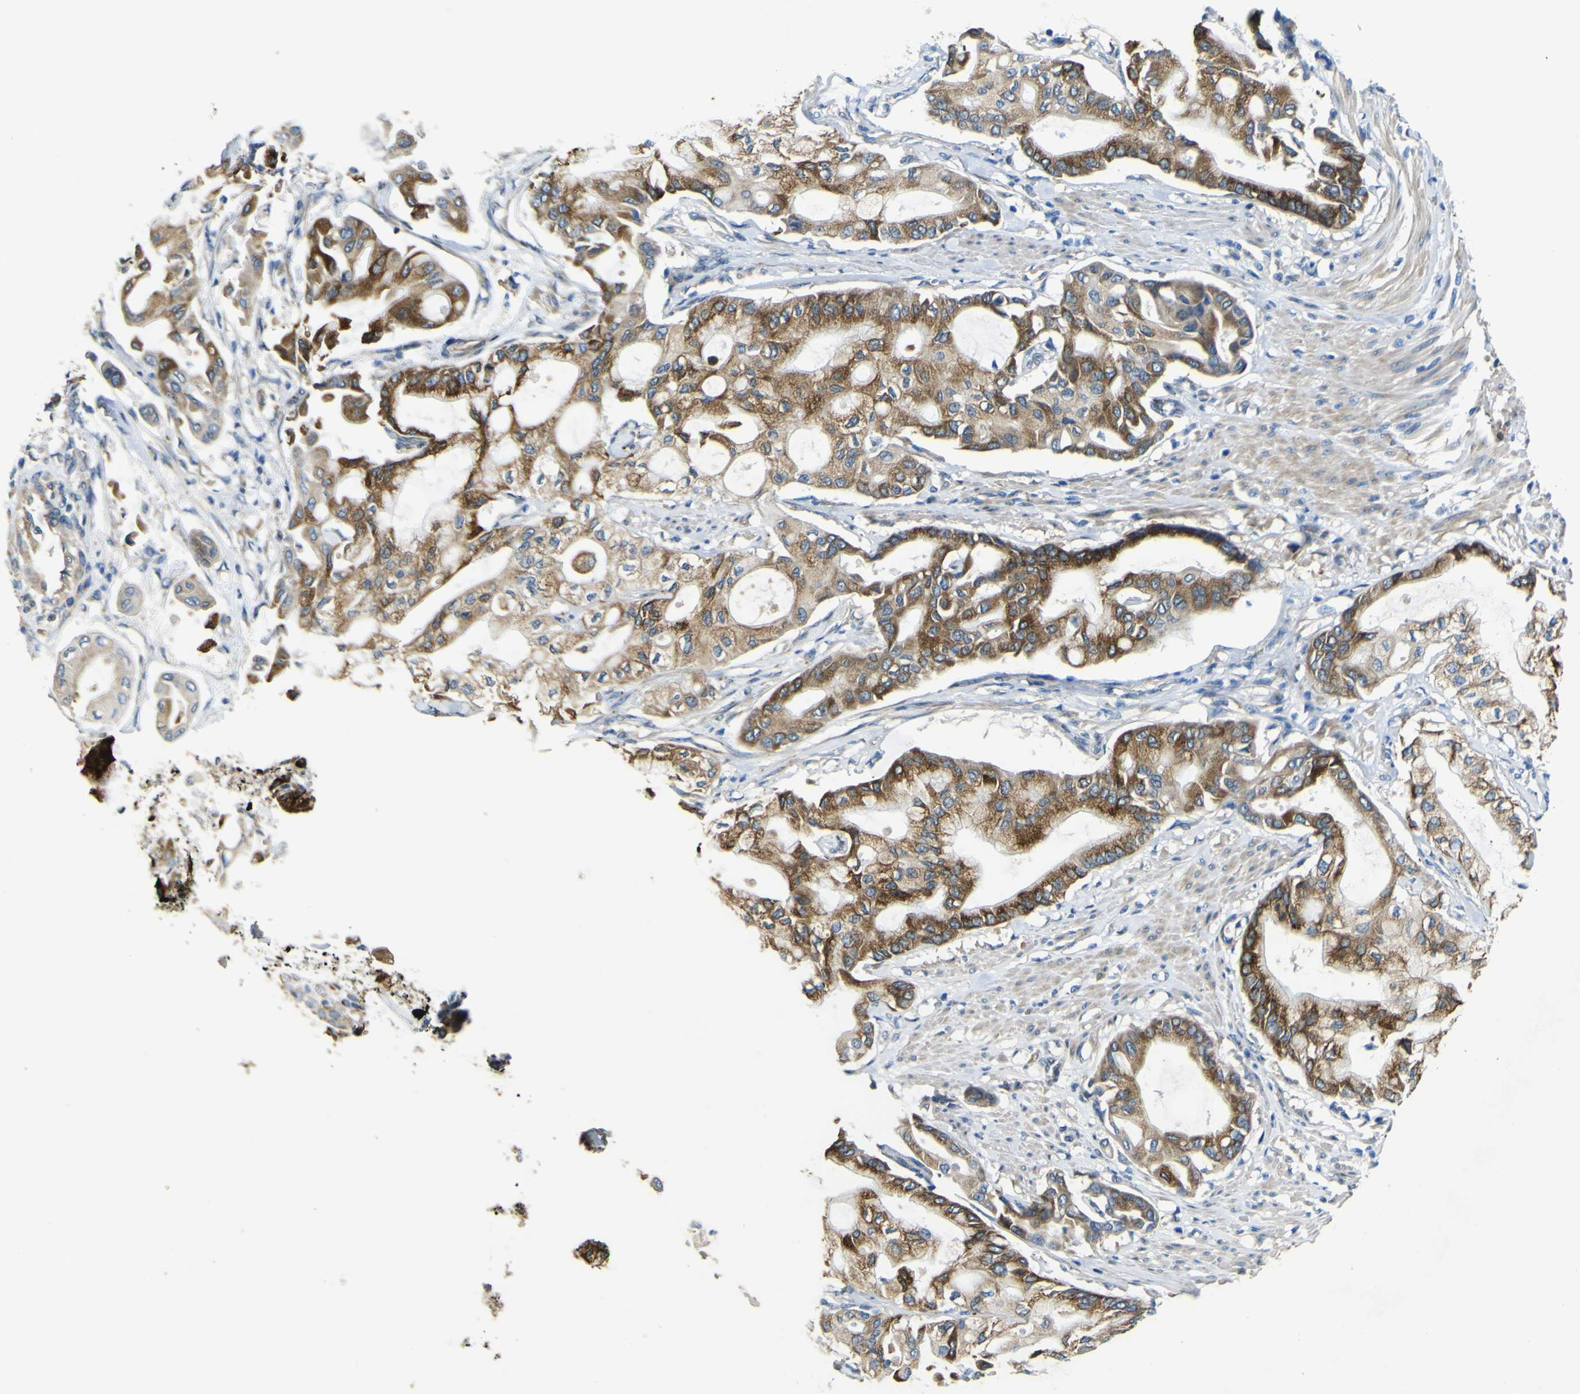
{"staining": {"intensity": "moderate", "quantity": ">75%", "location": "cytoplasmic/membranous"}, "tissue": "pancreatic cancer", "cell_type": "Tumor cells", "image_type": "cancer", "snomed": [{"axis": "morphology", "description": "Adenocarcinoma, NOS"}, {"axis": "morphology", "description": "Adenocarcinoma, metastatic, NOS"}, {"axis": "topography", "description": "Lymph node"}, {"axis": "topography", "description": "Pancreas"}, {"axis": "topography", "description": "Duodenum"}], "caption": "An IHC histopathology image of neoplastic tissue is shown. Protein staining in brown labels moderate cytoplasmic/membranous positivity in pancreatic adenocarcinoma within tumor cells. (DAB (3,3'-diaminobenzidine) IHC, brown staining for protein, blue staining for nuclei).", "gene": "ALDH18A1", "patient": {"sex": "female", "age": 64}}